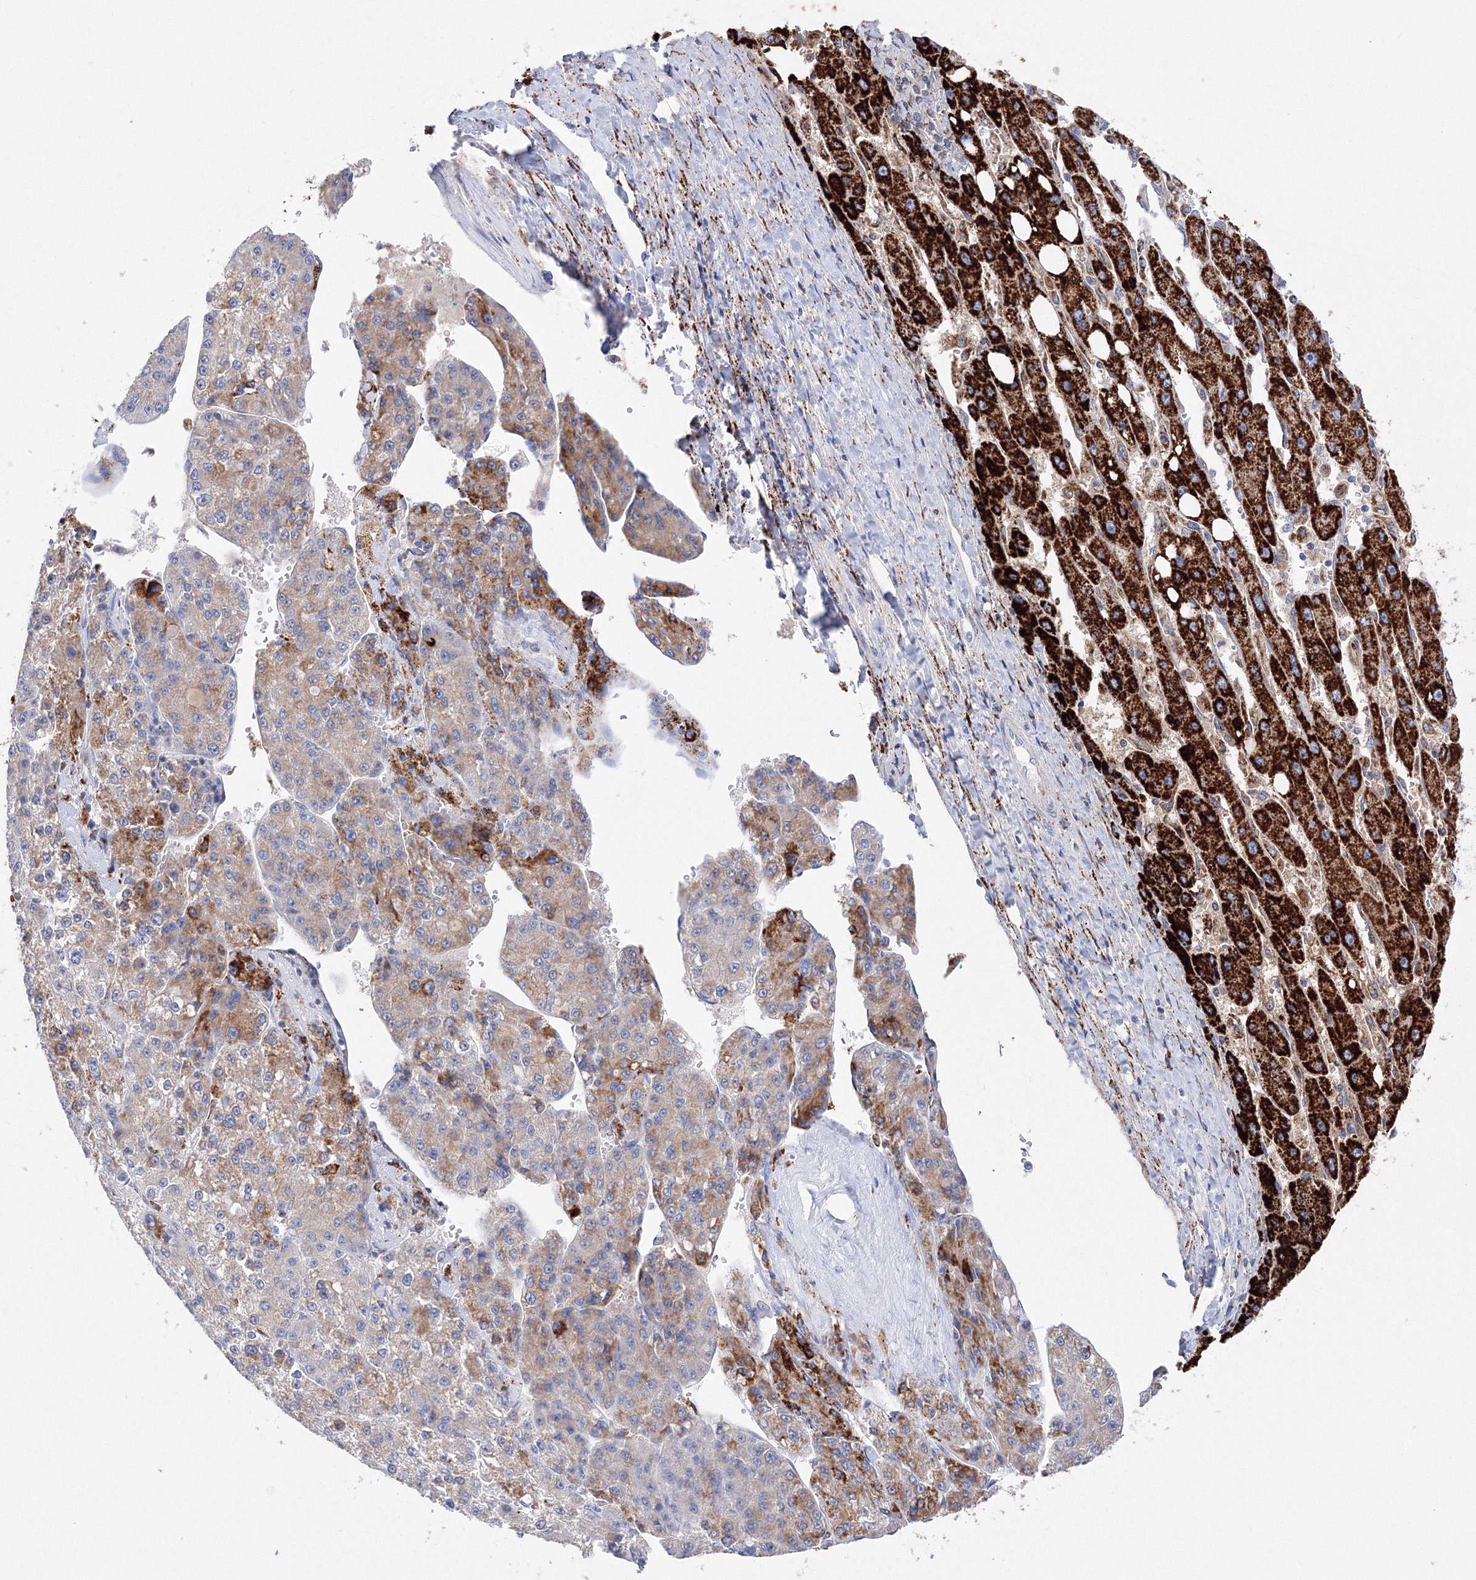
{"staining": {"intensity": "moderate", "quantity": "<25%", "location": "cytoplasmic/membranous"}, "tissue": "liver cancer", "cell_type": "Tumor cells", "image_type": "cancer", "snomed": [{"axis": "morphology", "description": "Carcinoma, Hepatocellular, NOS"}, {"axis": "topography", "description": "Liver"}], "caption": "Moderate cytoplasmic/membranous expression is identified in approximately <25% of tumor cells in hepatocellular carcinoma (liver).", "gene": "MERTK", "patient": {"sex": "female", "age": 73}}